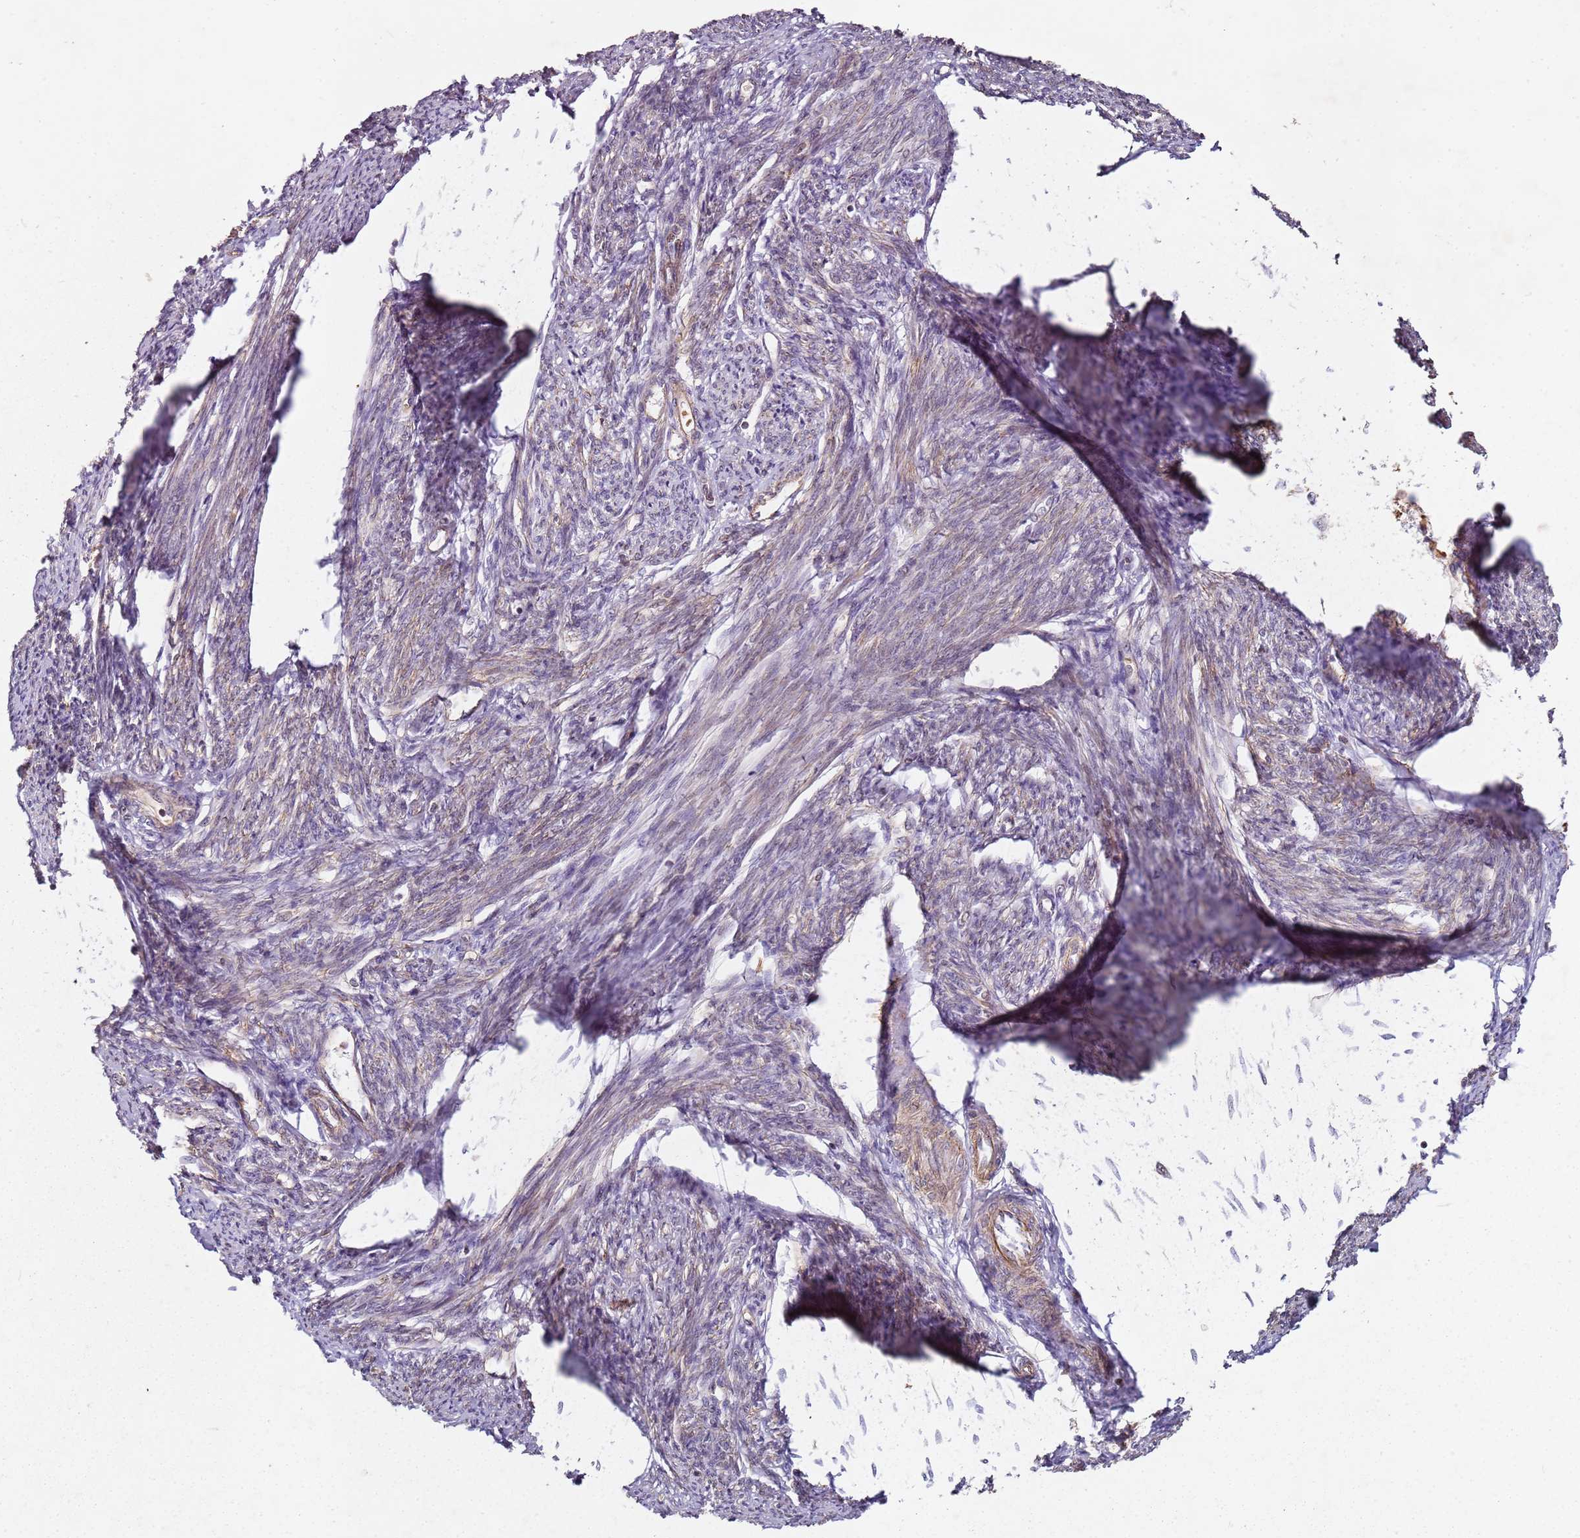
{"staining": {"intensity": "weak", "quantity": "25%-75%", "location": "cytoplasmic/membranous"}, "tissue": "smooth muscle", "cell_type": "Smooth muscle cells", "image_type": "normal", "snomed": [{"axis": "morphology", "description": "Normal tissue, NOS"}, {"axis": "topography", "description": "Smooth muscle"}, {"axis": "topography", "description": "Uterus"}], "caption": "A high-resolution photomicrograph shows immunohistochemistry staining of unremarkable smooth muscle, which shows weak cytoplasmic/membranous positivity in approximately 25%-75% of smooth muscle cells. (Brightfield microscopy of DAB IHC at high magnification).", "gene": "C2CD4B", "patient": {"sex": "female", "age": 59}}